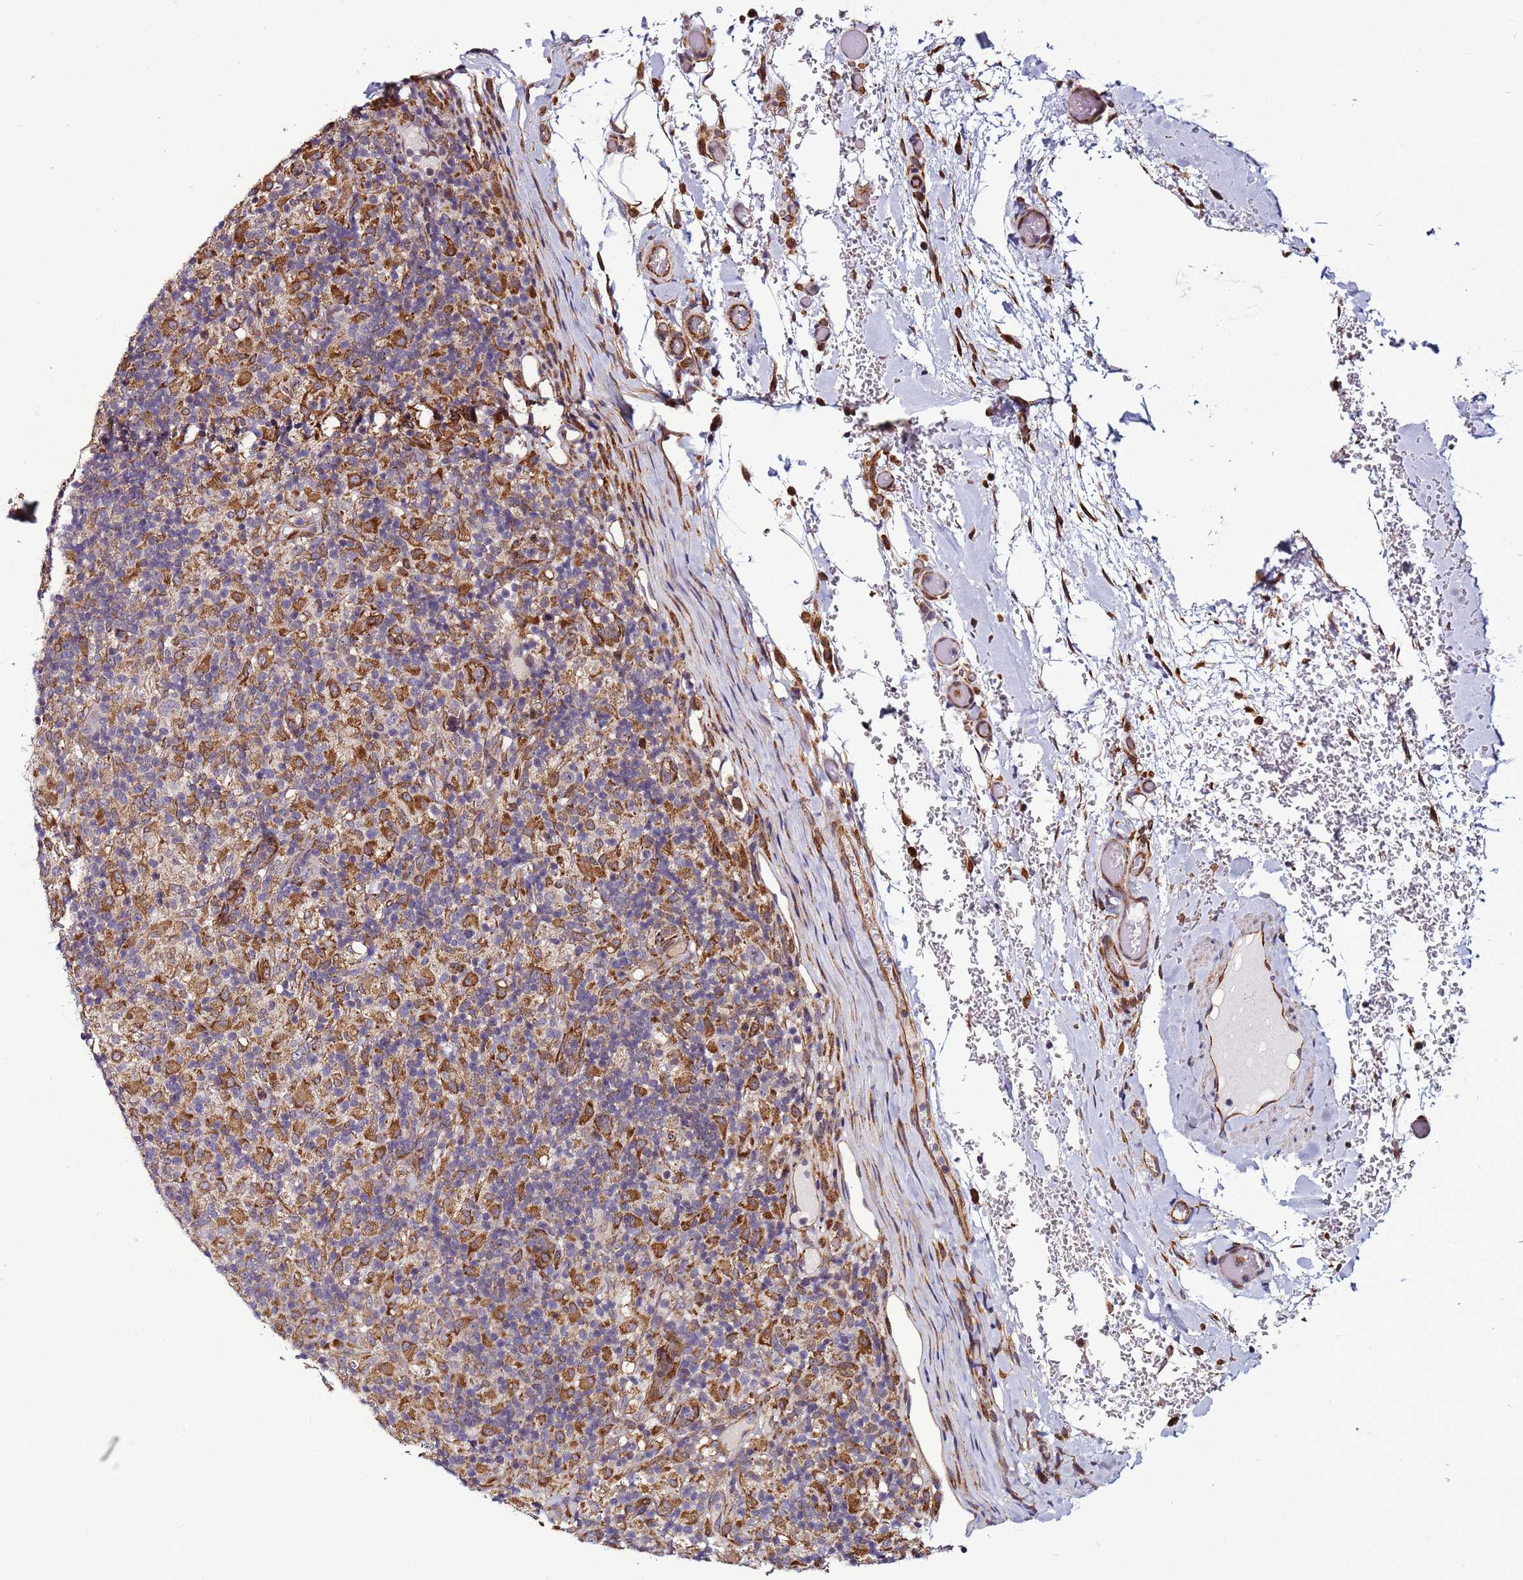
{"staining": {"intensity": "weak", "quantity": "<25%", "location": "cytoplasmic/membranous"}, "tissue": "lymphoma", "cell_type": "Tumor cells", "image_type": "cancer", "snomed": [{"axis": "morphology", "description": "Hodgkin's disease, NOS"}, {"axis": "topography", "description": "Lymph node"}], "caption": "This is an immunohistochemistry (IHC) photomicrograph of human Hodgkin's disease. There is no expression in tumor cells.", "gene": "MCRIP1", "patient": {"sex": "male", "age": 70}}